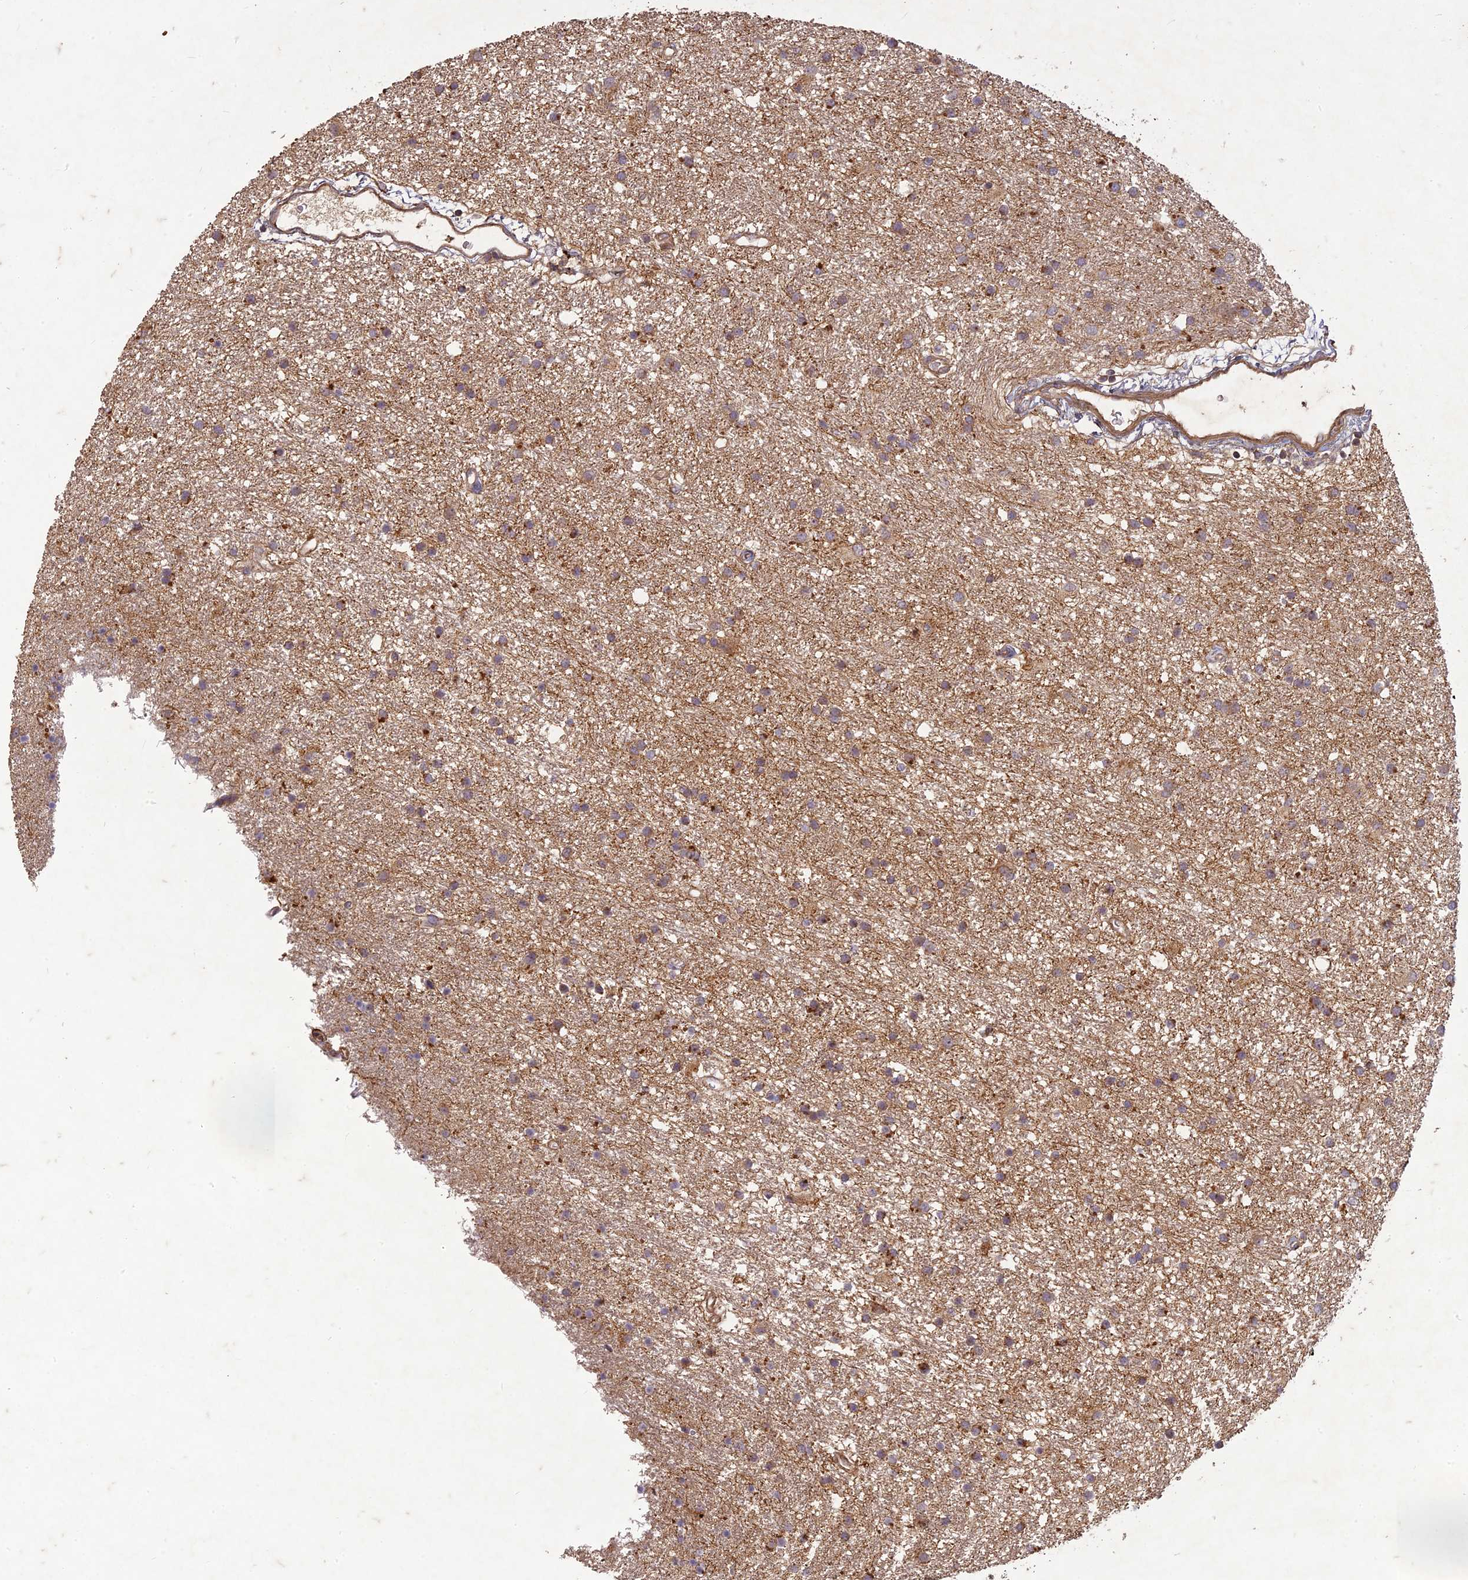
{"staining": {"intensity": "weak", "quantity": "<25%", "location": "cytoplasmic/membranous"}, "tissue": "glioma", "cell_type": "Tumor cells", "image_type": "cancer", "snomed": [{"axis": "morphology", "description": "Glioma, malignant, High grade"}, {"axis": "topography", "description": "Brain"}], "caption": "Human glioma stained for a protein using immunohistochemistry exhibits no staining in tumor cells.", "gene": "TCF25", "patient": {"sex": "male", "age": 77}}